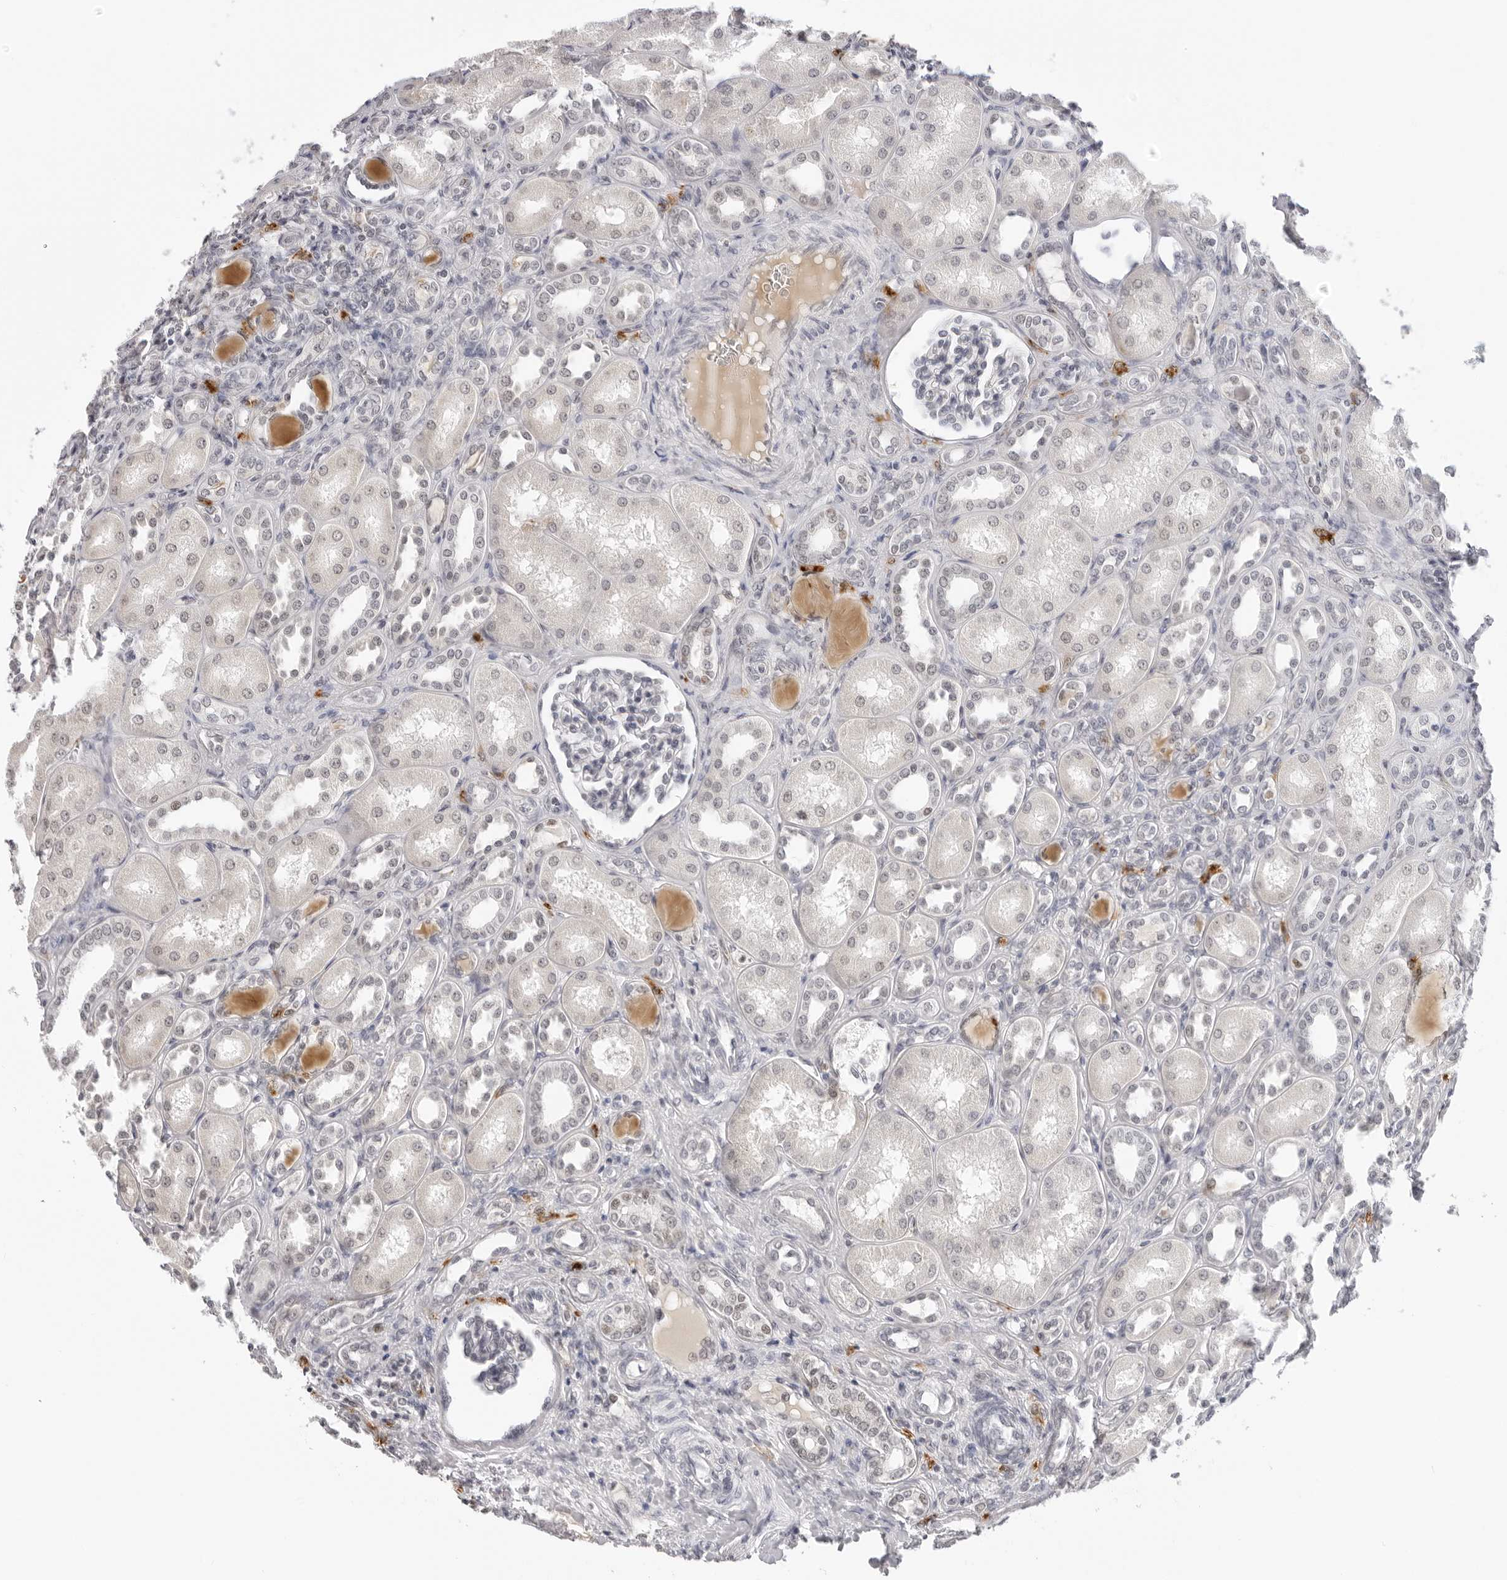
{"staining": {"intensity": "negative", "quantity": "none", "location": "none"}, "tissue": "kidney", "cell_type": "Cells in glomeruli", "image_type": "normal", "snomed": [{"axis": "morphology", "description": "Normal tissue, NOS"}, {"axis": "topography", "description": "Kidney"}], "caption": "Immunohistochemistry photomicrograph of unremarkable kidney: human kidney stained with DAB demonstrates no significant protein expression in cells in glomeruli.", "gene": "MSH6", "patient": {"sex": "male", "age": 7}}